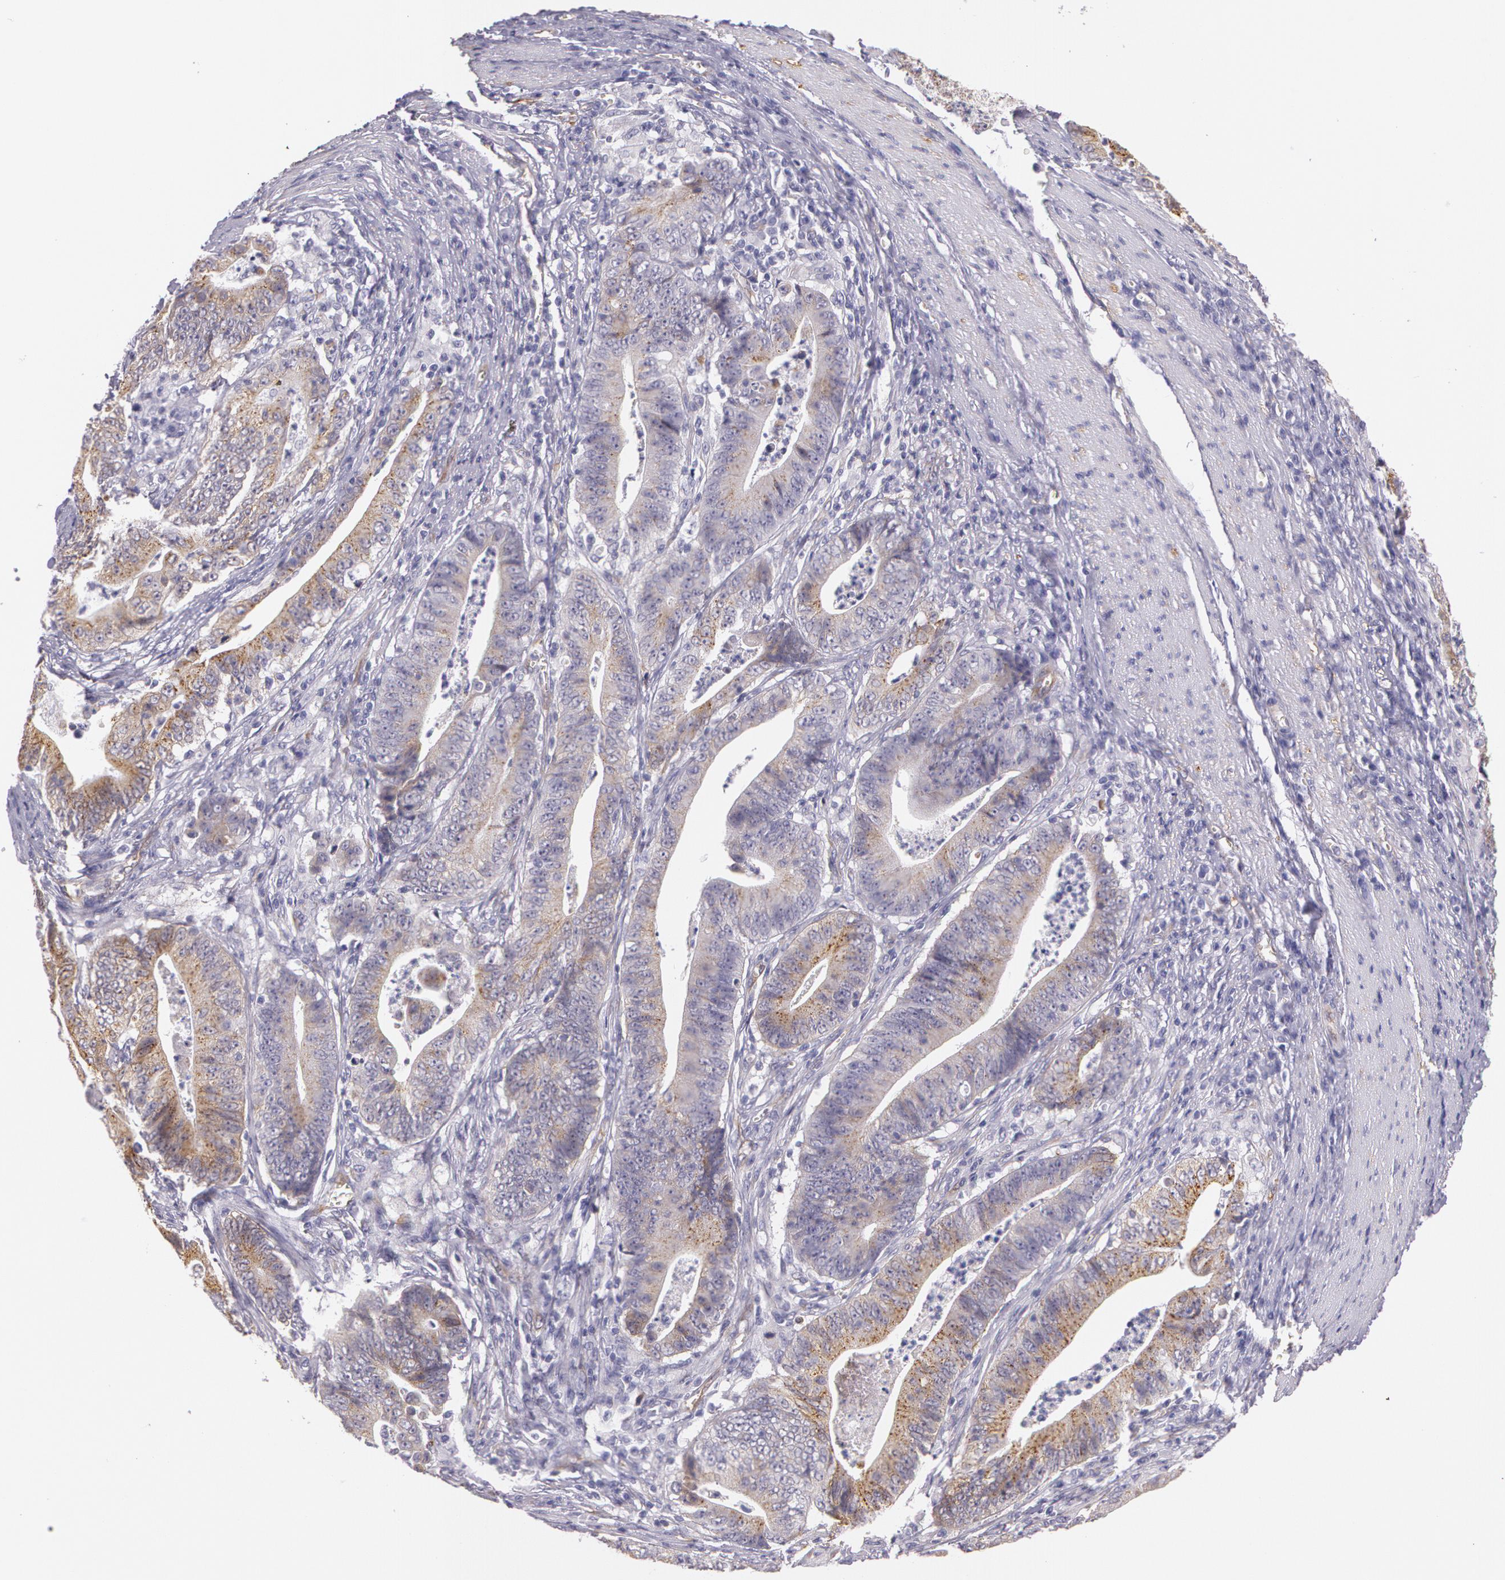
{"staining": {"intensity": "moderate", "quantity": "25%-75%", "location": "cytoplasmic/membranous"}, "tissue": "stomach cancer", "cell_type": "Tumor cells", "image_type": "cancer", "snomed": [{"axis": "morphology", "description": "Adenocarcinoma, NOS"}, {"axis": "topography", "description": "Stomach, lower"}], "caption": "A photomicrograph showing moderate cytoplasmic/membranous positivity in about 25%-75% of tumor cells in stomach adenocarcinoma, as visualized by brown immunohistochemical staining.", "gene": "APP", "patient": {"sex": "female", "age": 86}}